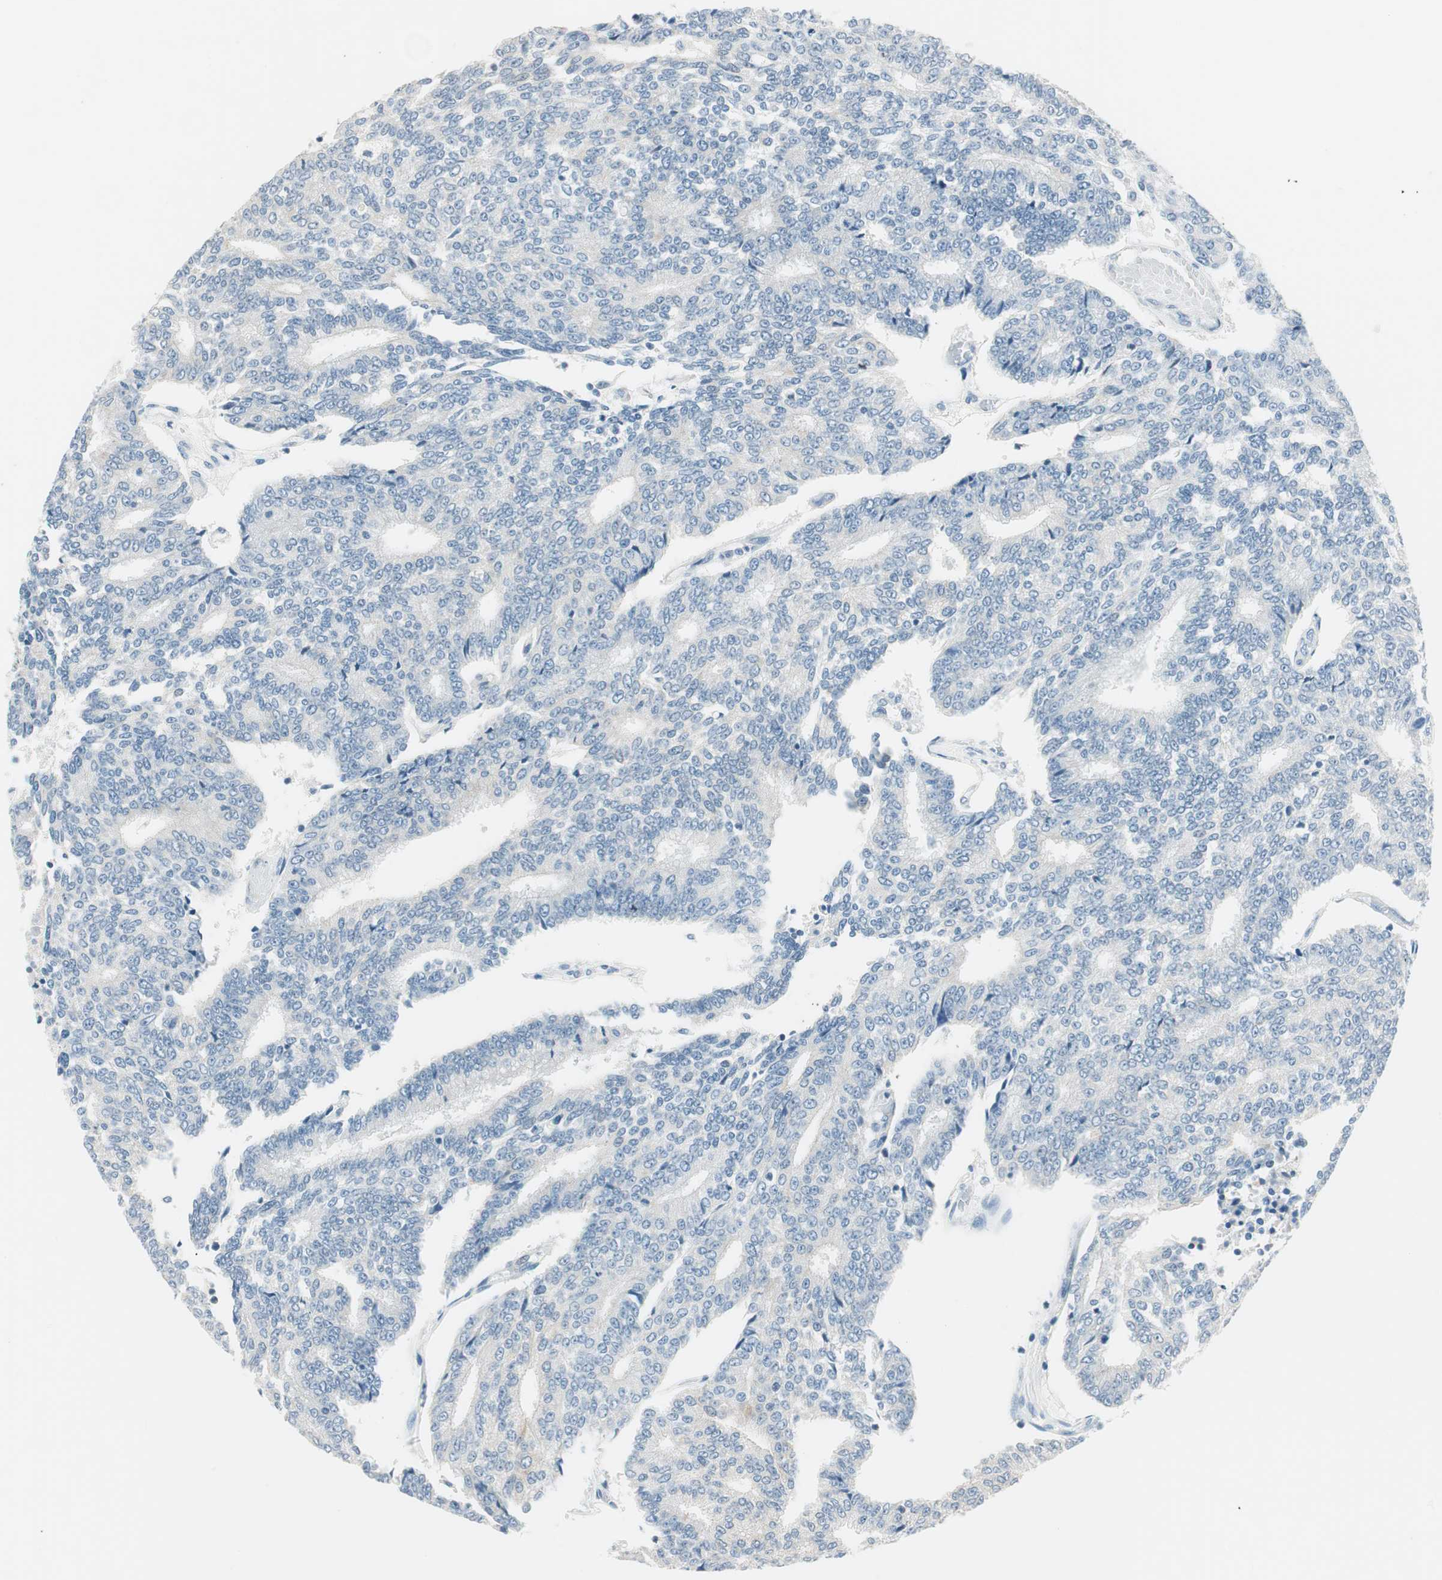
{"staining": {"intensity": "negative", "quantity": "none", "location": "none"}, "tissue": "prostate cancer", "cell_type": "Tumor cells", "image_type": "cancer", "snomed": [{"axis": "morphology", "description": "Adenocarcinoma, High grade"}, {"axis": "topography", "description": "Prostate"}], "caption": "Immunohistochemistry micrograph of human prostate cancer stained for a protein (brown), which demonstrates no staining in tumor cells. (DAB (3,3'-diaminobenzidine) IHC, high magnification).", "gene": "GNAO1", "patient": {"sex": "male", "age": 55}}